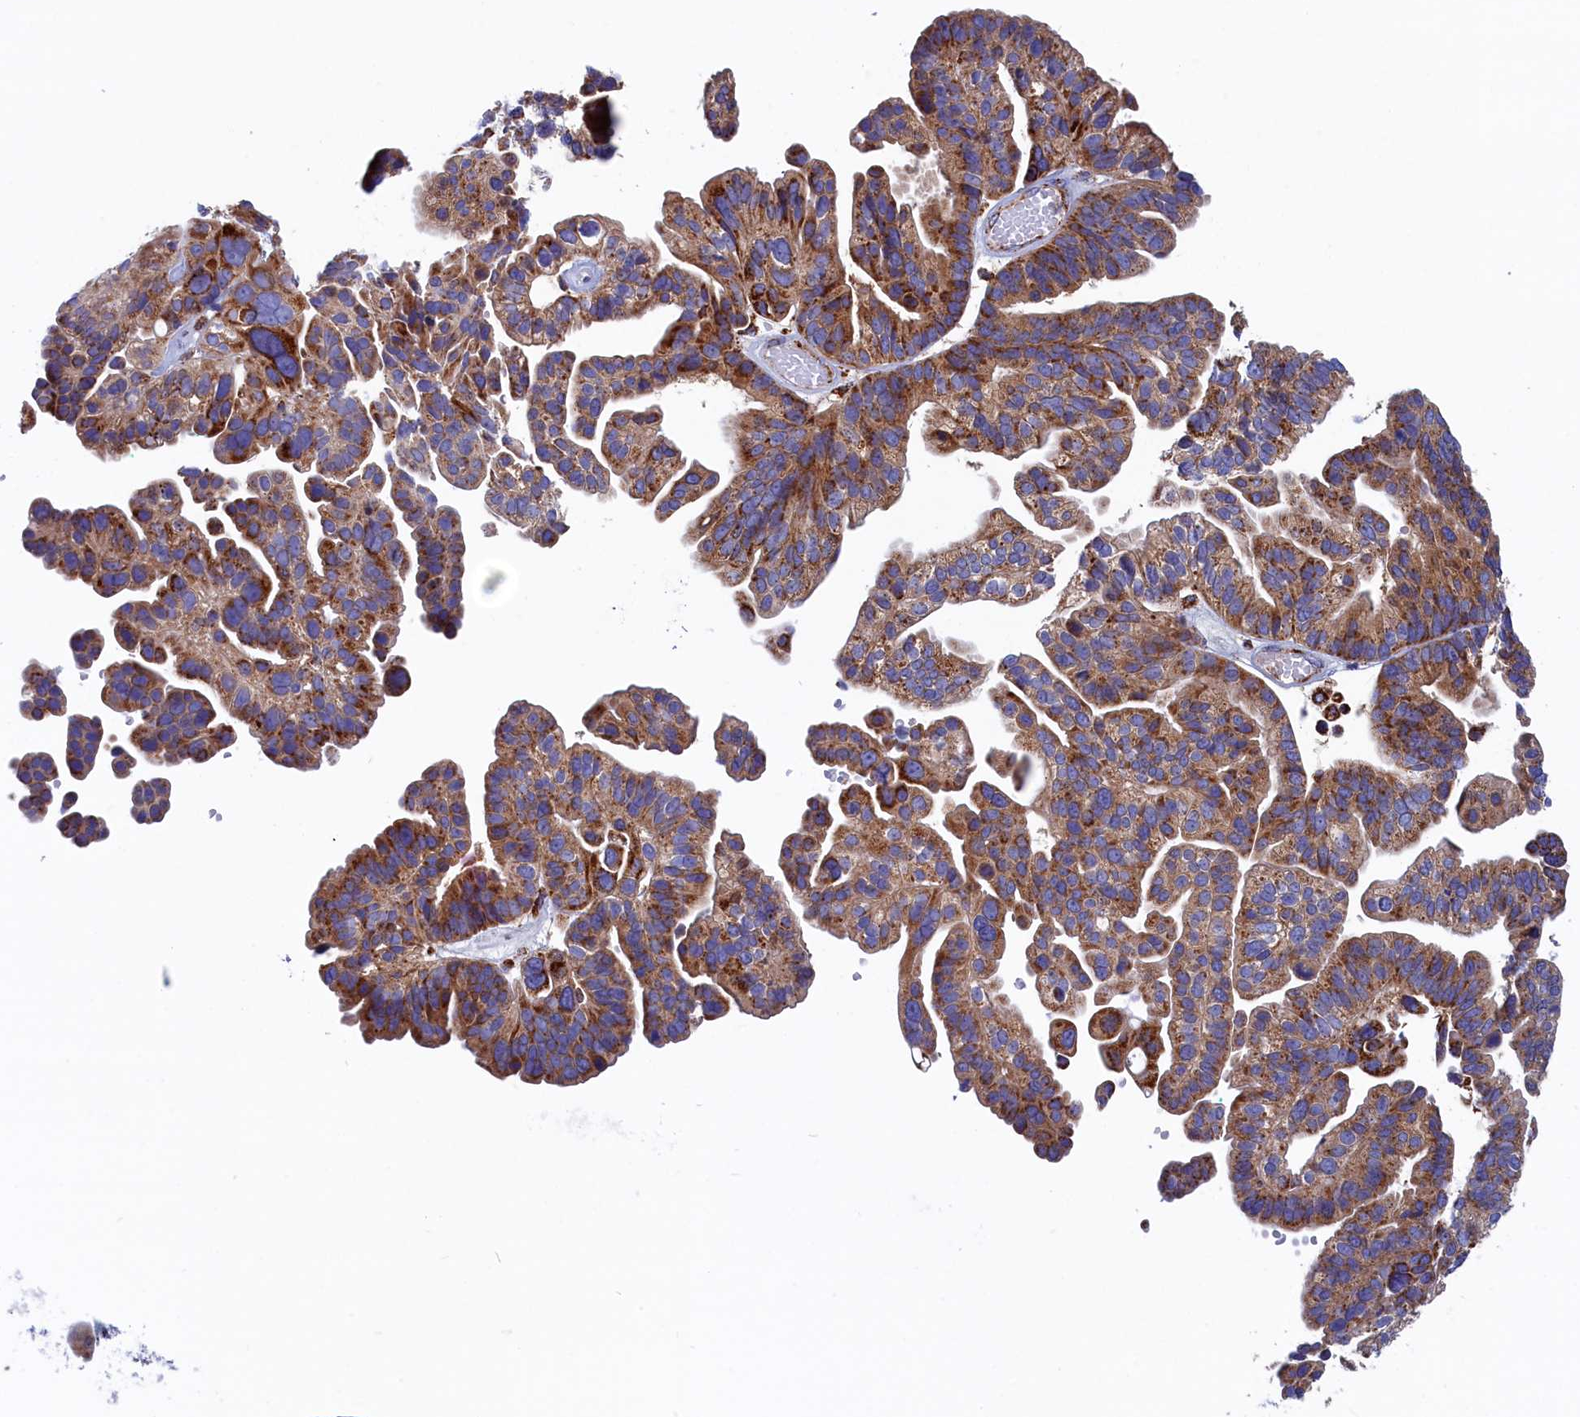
{"staining": {"intensity": "moderate", "quantity": ">75%", "location": "cytoplasmic/membranous"}, "tissue": "ovarian cancer", "cell_type": "Tumor cells", "image_type": "cancer", "snomed": [{"axis": "morphology", "description": "Cystadenocarcinoma, serous, NOS"}, {"axis": "topography", "description": "Ovary"}], "caption": "Ovarian cancer (serous cystadenocarcinoma) stained with IHC shows moderate cytoplasmic/membranous staining in approximately >75% of tumor cells. Immunohistochemistry (ihc) stains the protein of interest in brown and the nuclei are stained blue.", "gene": "WDR83", "patient": {"sex": "female", "age": 56}}